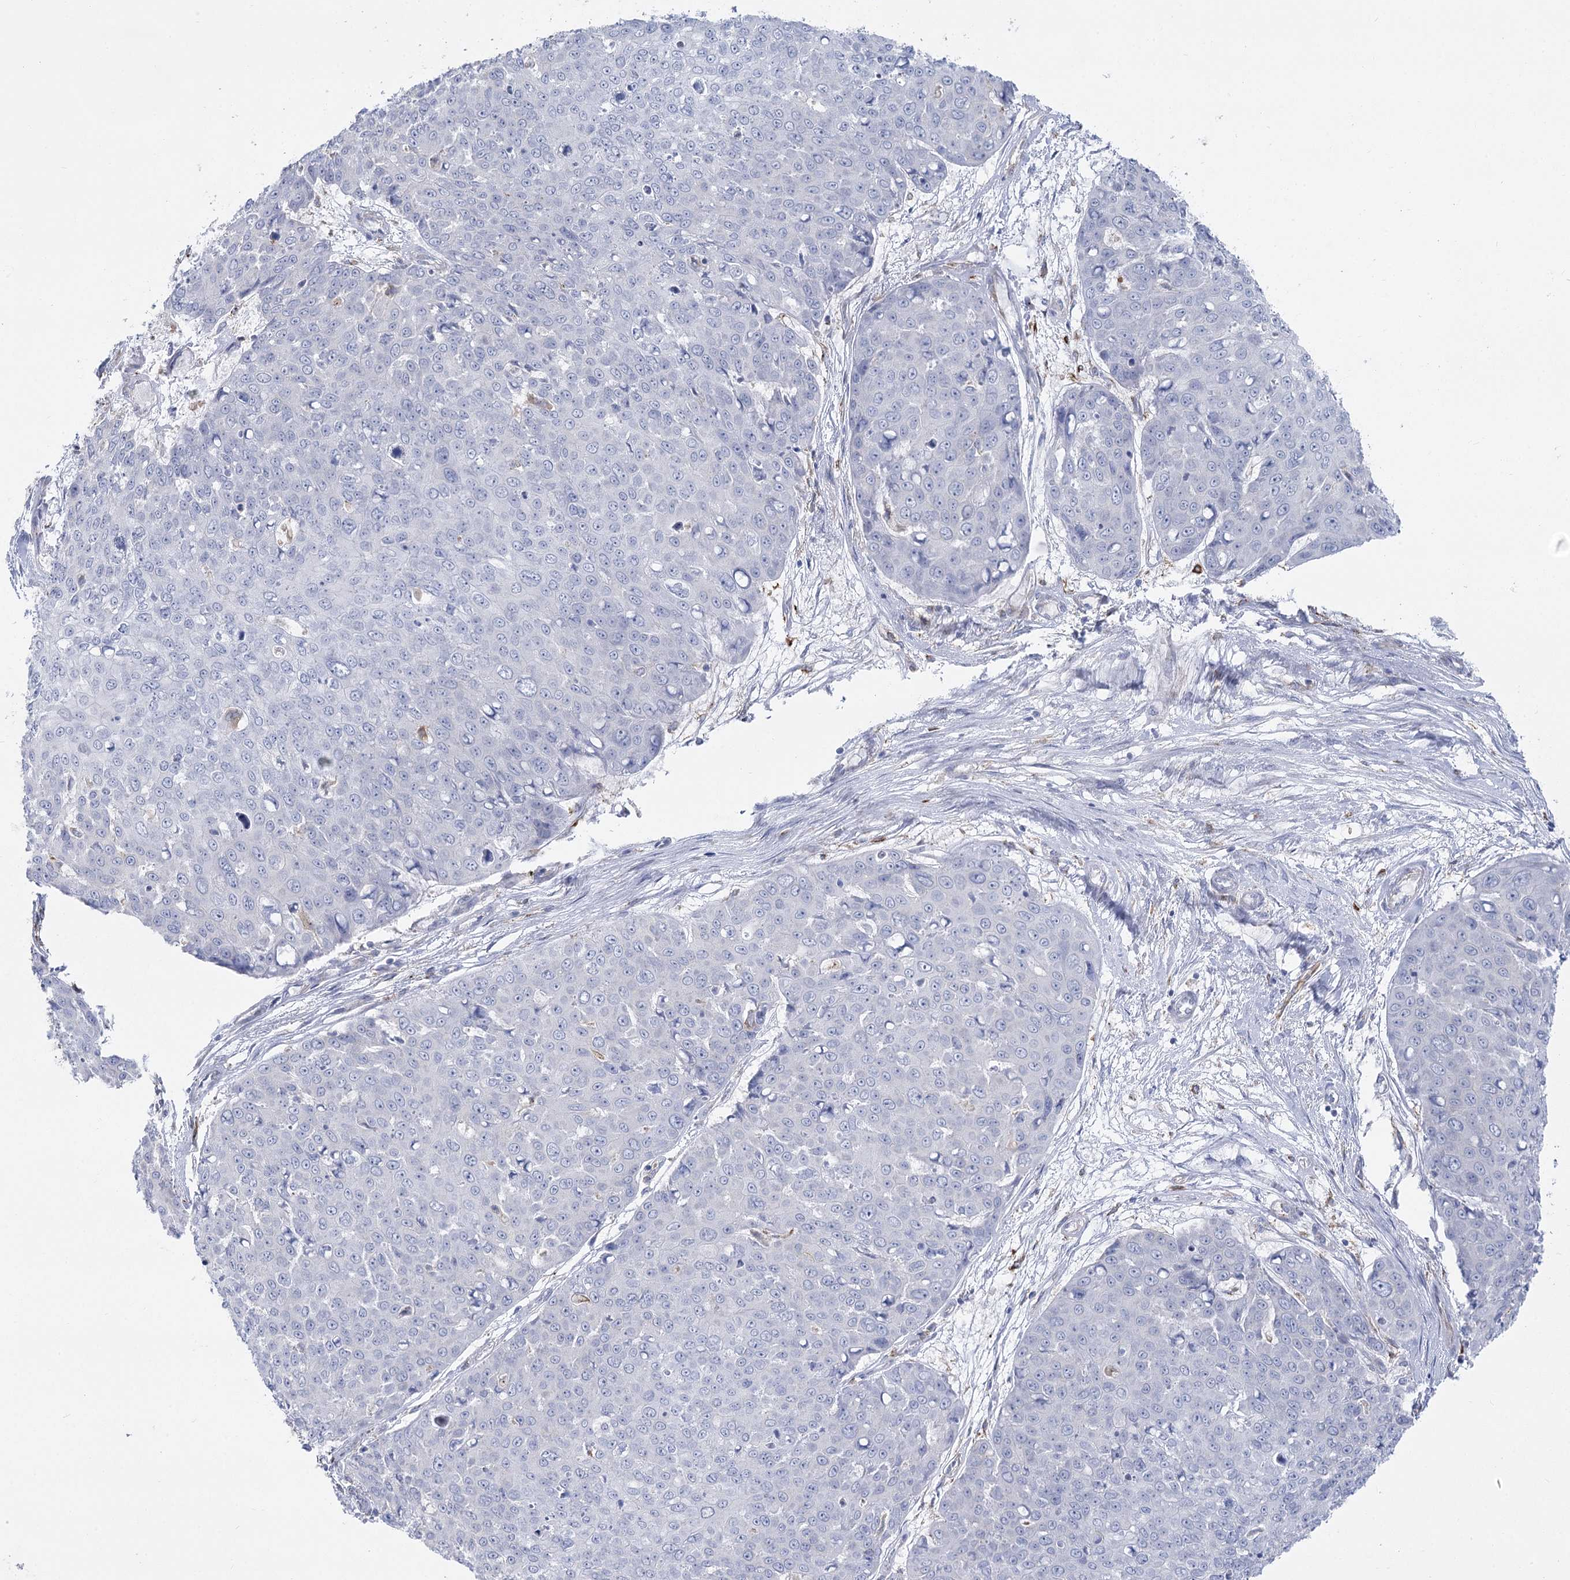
{"staining": {"intensity": "negative", "quantity": "none", "location": "none"}, "tissue": "skin cancer", "cell_type": "Tumor cells", "image_type": "cancer", "snomed": [{"axis": "morphology", "description": "Squamous cell carcinoma, NOS"}, {"axis": "topography", "description": "Skin"}], "caption": "This is an immunohistochemistry (IHC) image of human skin squamous cell carcinoma. There is no positivity in tumor cells.", "gene": "CCDC88A", "patient": {"sex": "male", "age": 71}}